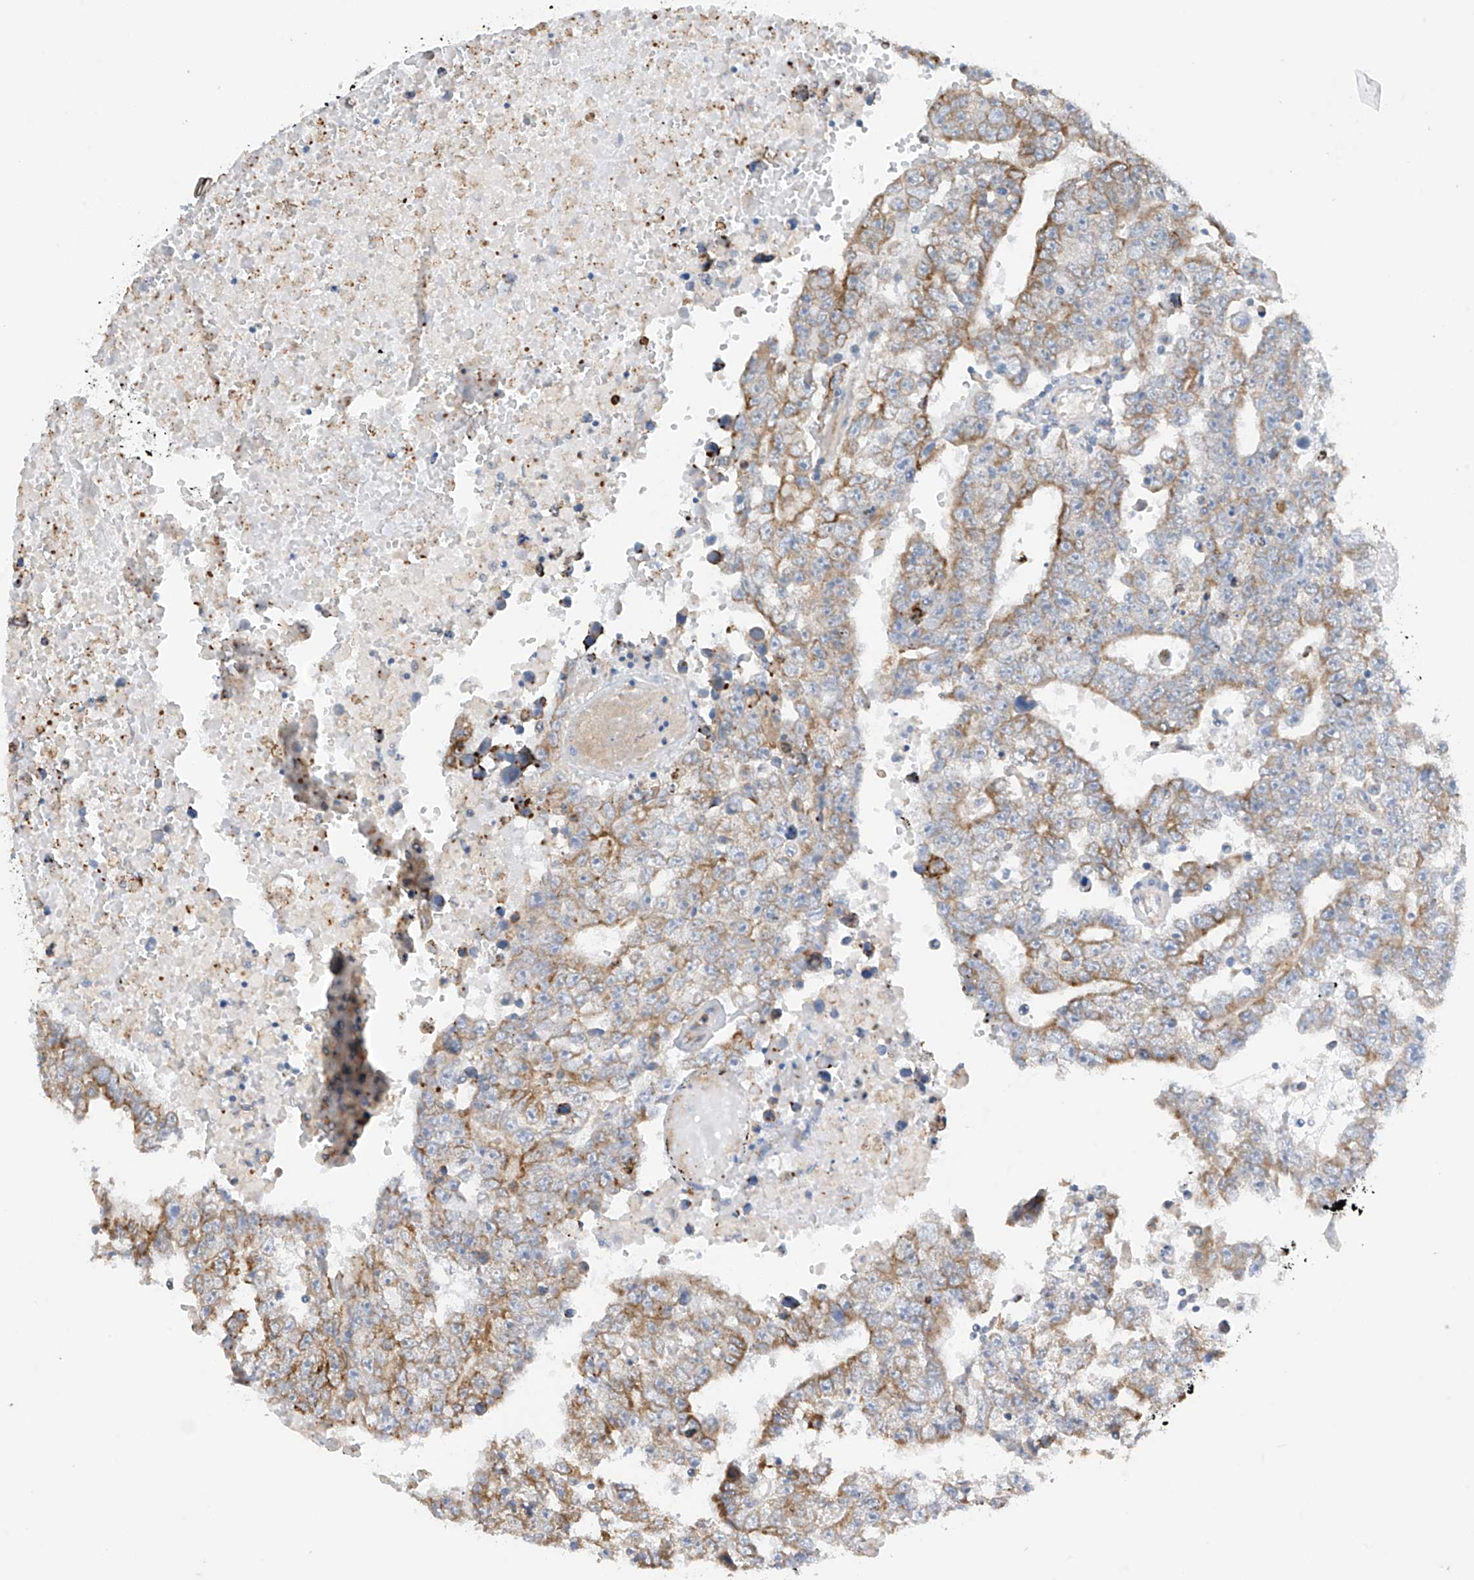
{"staining": {"intensity": "moderate", "quantity": "25%-75%", "location": "cytoplasmic/membranous"}, "tissue": "testis cancer", "cell_type": "Tumor cells", "image_type": "cancer", "snomed": [{"axis": "morphology", "description": "Carcinoma, Embryonal, NOS"}, {"axis": "topography", "description": "Testis"}], "caption": "Immunohistochemical staining of human embryonal carcinoma (testis) demonstrates moderate cytoplasmic/membranous protein positivity in approximately 25%-75% of tumor cells.", "gene": "REC8", "patient": {"sex": "male", "age": 25}}